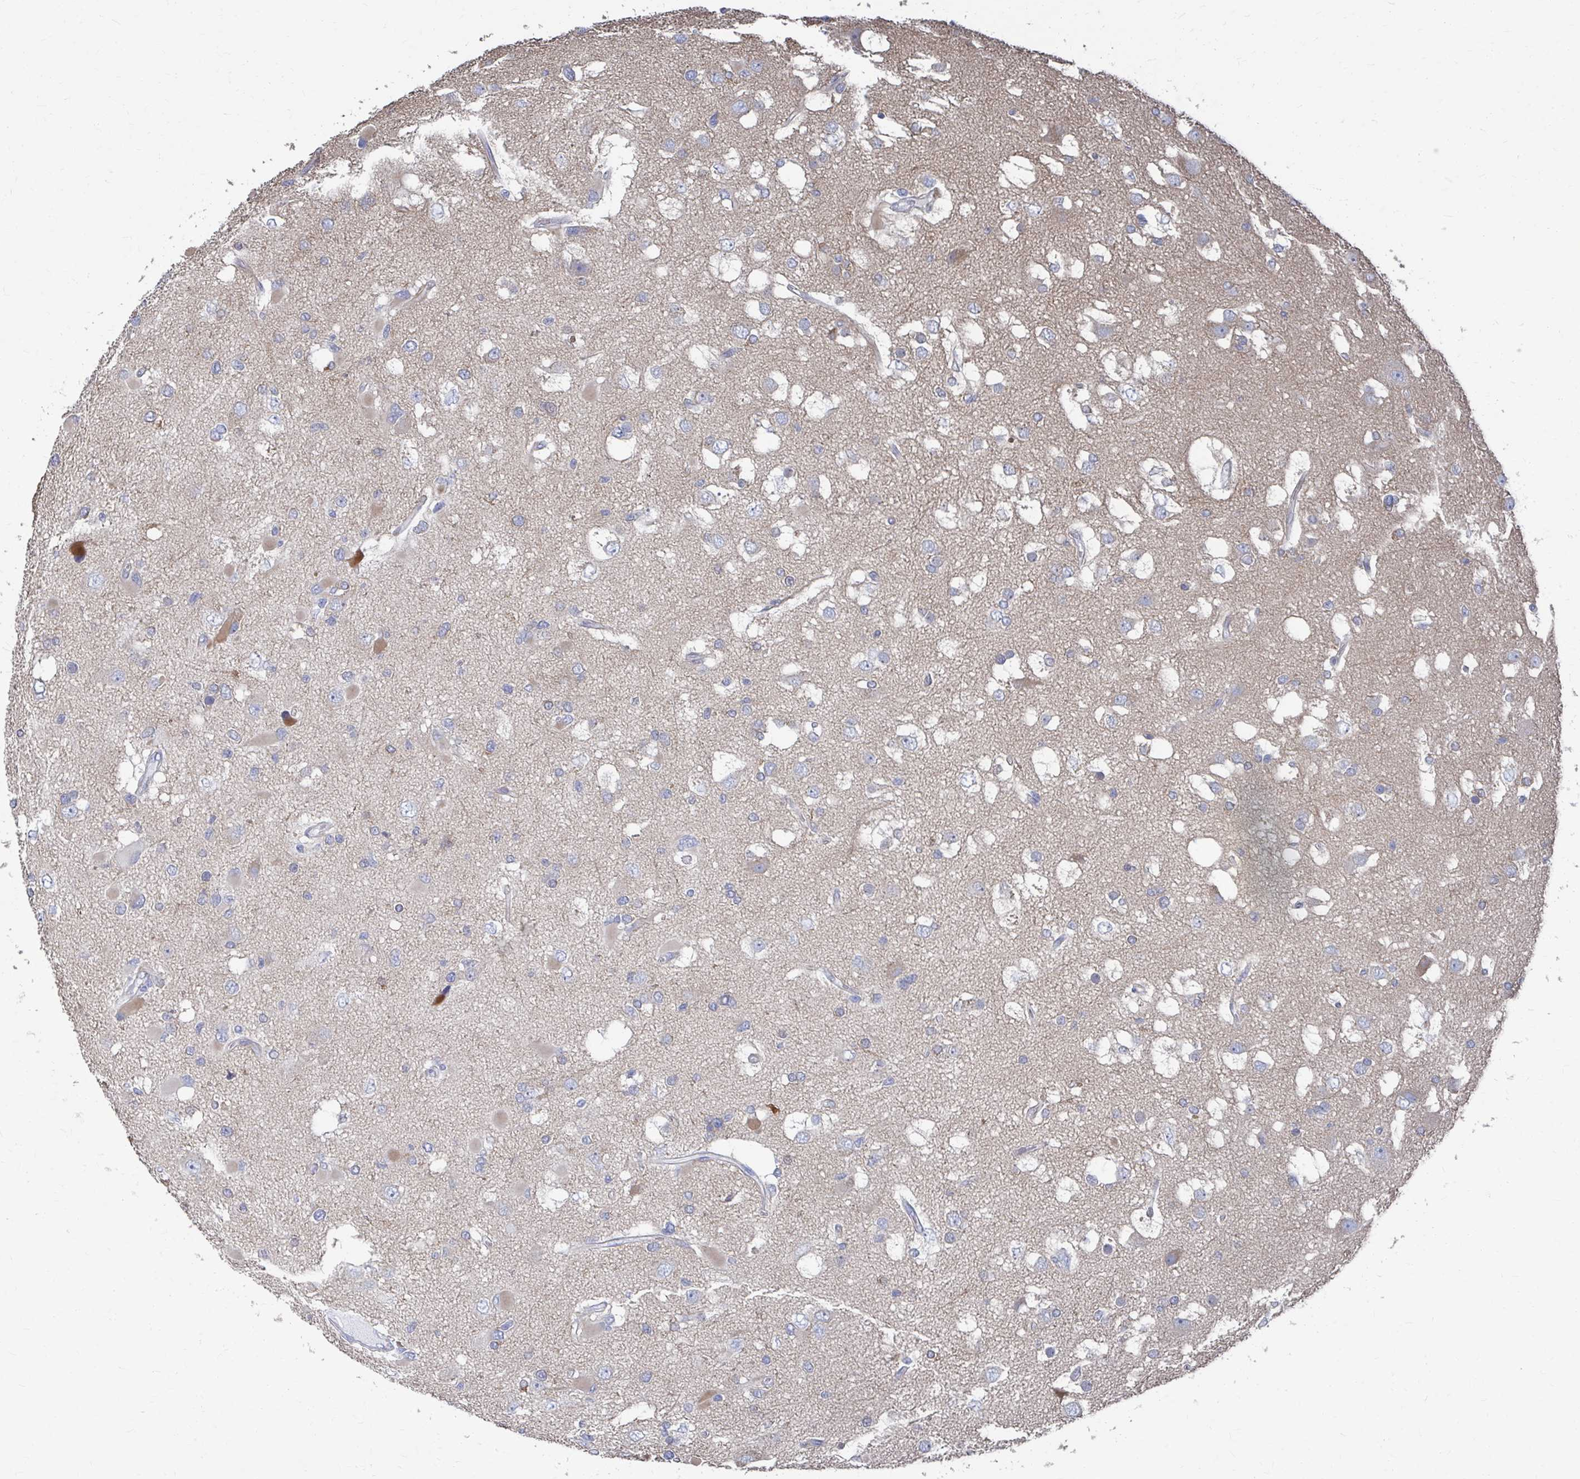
{"staining": {"intensity": "negative", "quantity": "none", "location": "none"}, "tissue": "glioma", "cell_type": "Tumor cells", "image_type": "cancer", "snomed": [{"axis": "morphology", "description": "Glioma, malignant, High grade"}, {"axis": "topography", "description": "Brain"}], "caption": "DAB (3,3'-diaminobenzidine) immunohistochemical staining of malignant glioma (high-grade) exhibits no significant expression in tumor cells.", "gene": "PLEKHG7", "patient": {"sex": "male", "age": 53}}